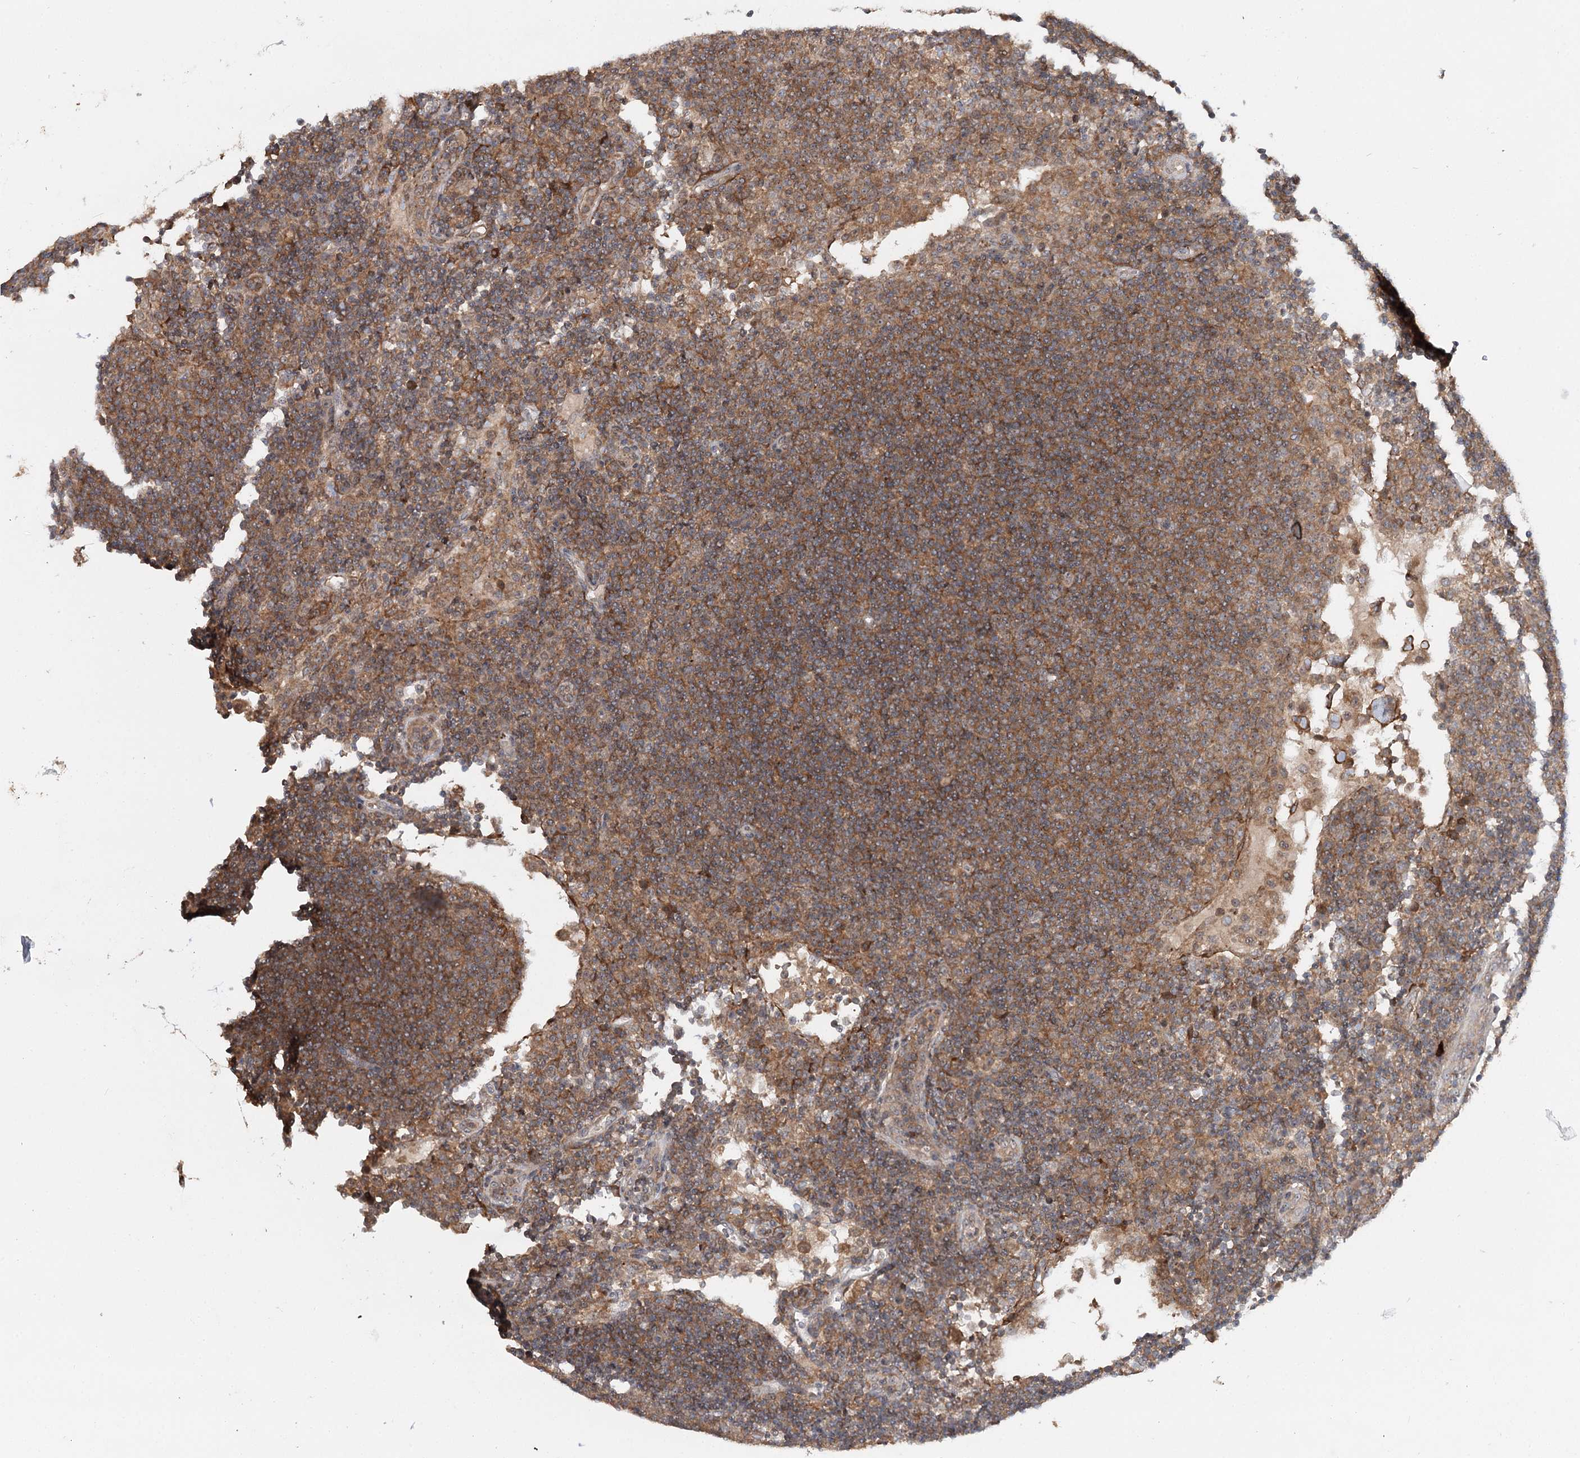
{"staining": {"intensity": "moderate", "quantity": ">75%", "location": "cytoplasmic/membranous"}, "tissue": "lymph node", "cell_type": "Germinal center cells", "image_type": "normal", "snomed": [{"axis": "morphology", "description": "Normal tissue, NOS"}, {"axis": "topography", "description": "Lymph node"}], "caption": "Benign lymph node was stained to show a protein in brown. There is medium levels of moderate cytoplasmic/membranous staining in approximately >75% of germinal center cells.", "gene": "WDR44", "patient": {"sex": "female", "age": 53}}